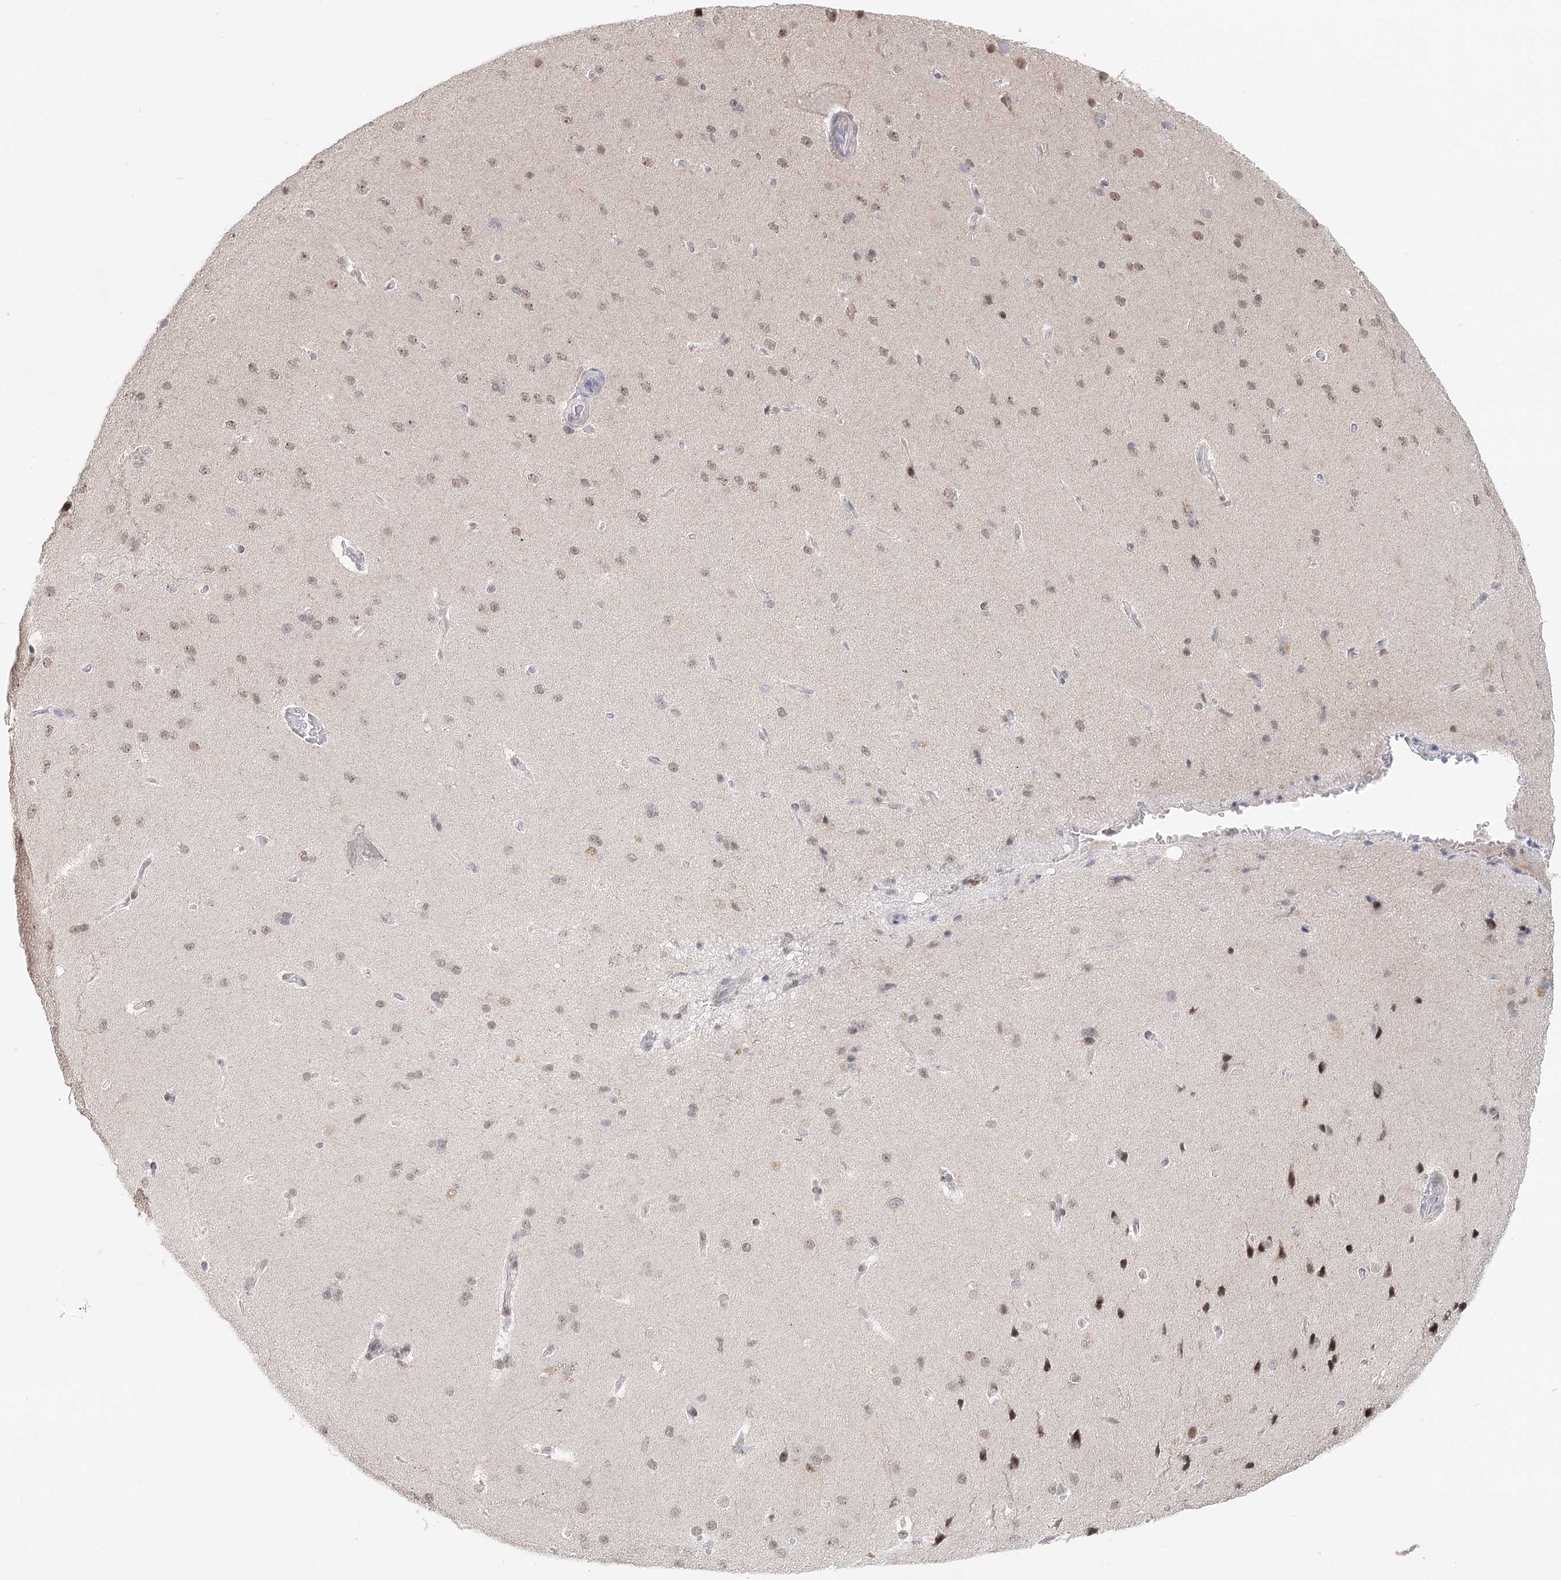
{"staining": {"intensity": "negative", "quantity": "none", "location": "none"}, "tissue": "cerebral cortex", "cell_type": "Endothelial cells", "image_type": "normal", "snomed": [{"axis": "morphology", "description": "Normal tissue, NOS"}, {"axis": "topography", "description": "Cerebral cortex"}], "caption": "Human cerebral cortex stained for a protein using immunohistochemistry (IHC) demonstrates no staining in endothelial cells.", "gene": "BNIP5", "patient": {"sex": "male", "age": 62}}